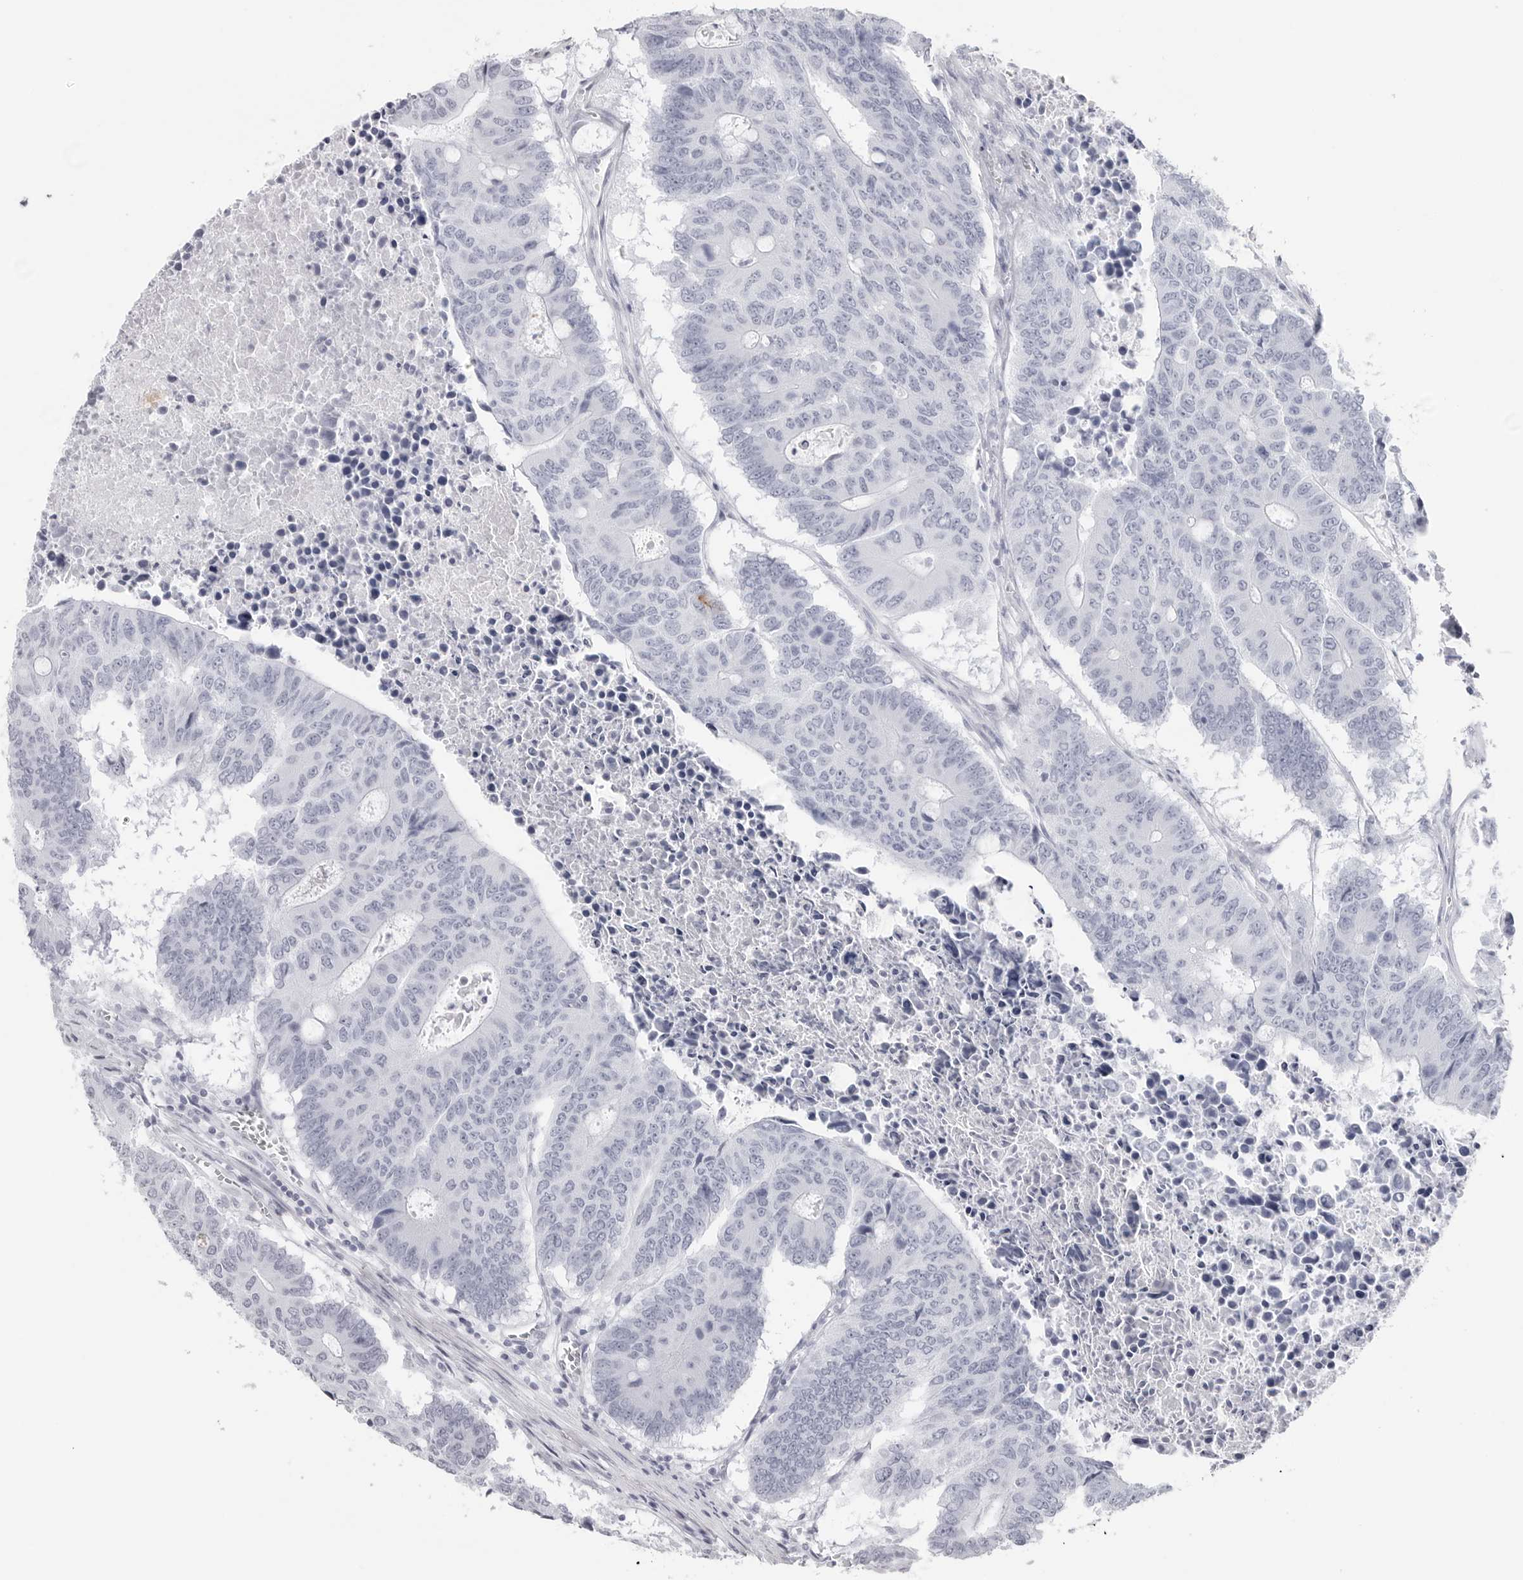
{"staining": {"intensity": "negative", "quantity": "none", "location": "none"}, "tissue": "colorectal cancer", "cell_type": "Tumor cells", "image_type": "cancer", "snomed": [{"axis": "morphology", "description": "Adenocarcinoma, NOS"}, {"axis": "topography", "description": "Colon"}], "caption": "Immunohistochemistry (IHC) micrograph of colorectal cancer stained for a protein (brown), which reveals no positivity in tumor cells.", "gene": "CST2", "patient": {"sex": "male", "age": 87}}